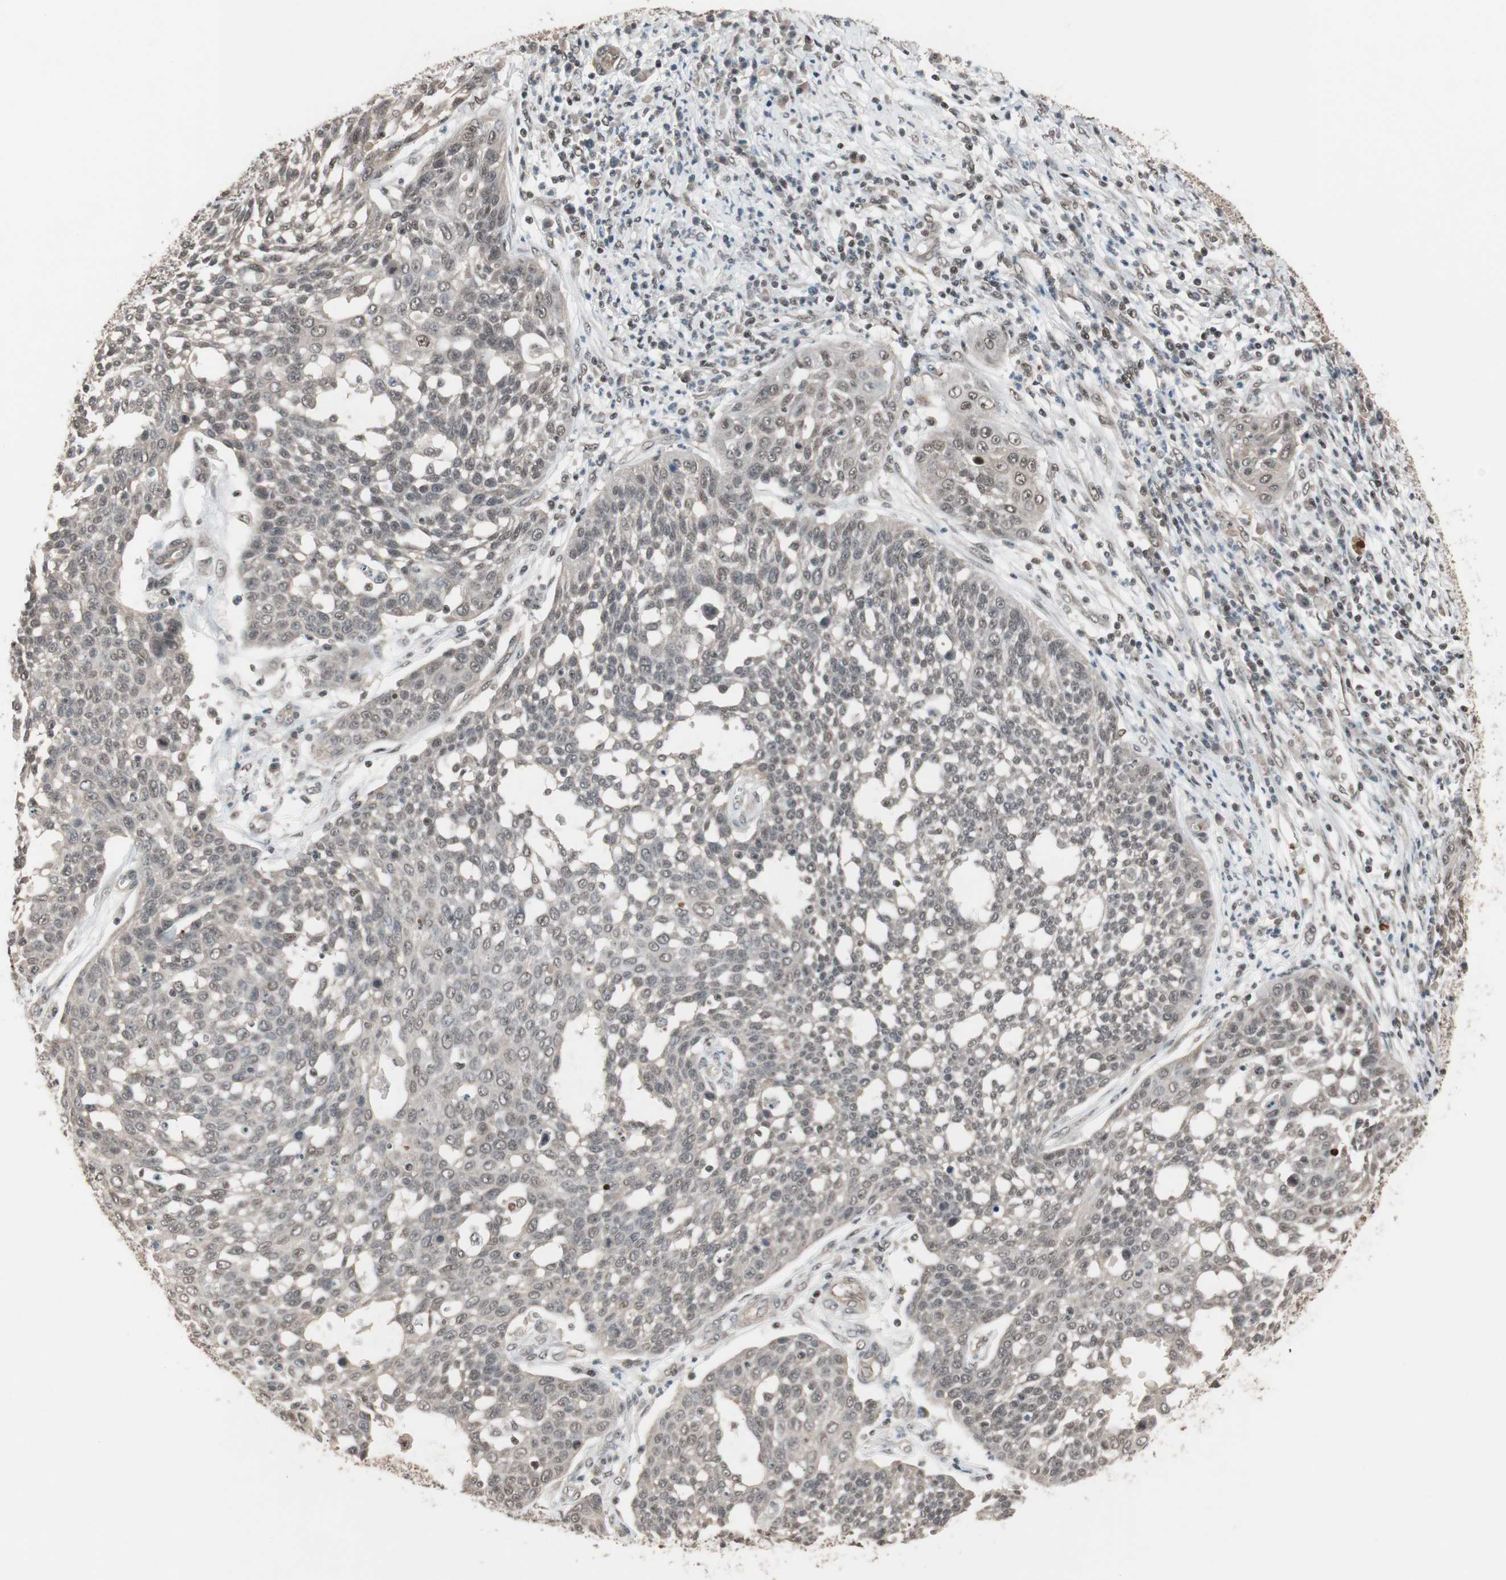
{"staining": {"intensity": "weak", "quantity": "<25%", "location": "nuclear"}, "tissue": "cervical cancer", "cell_type": "Tumor cells", "image_type": "cancer", "snomed": [{"axis": "morphology", "description": "Squamous cell carcinoma, NOS"}, {"axis": "topography", "description": "Cervix"}], "caption": "Photomicrograph shows no protein expression in tumor cells of cervical squamous cell carcinoma tissue.", "gene": "DRAP1", "patient": {"sex": "female", "age": 34}}